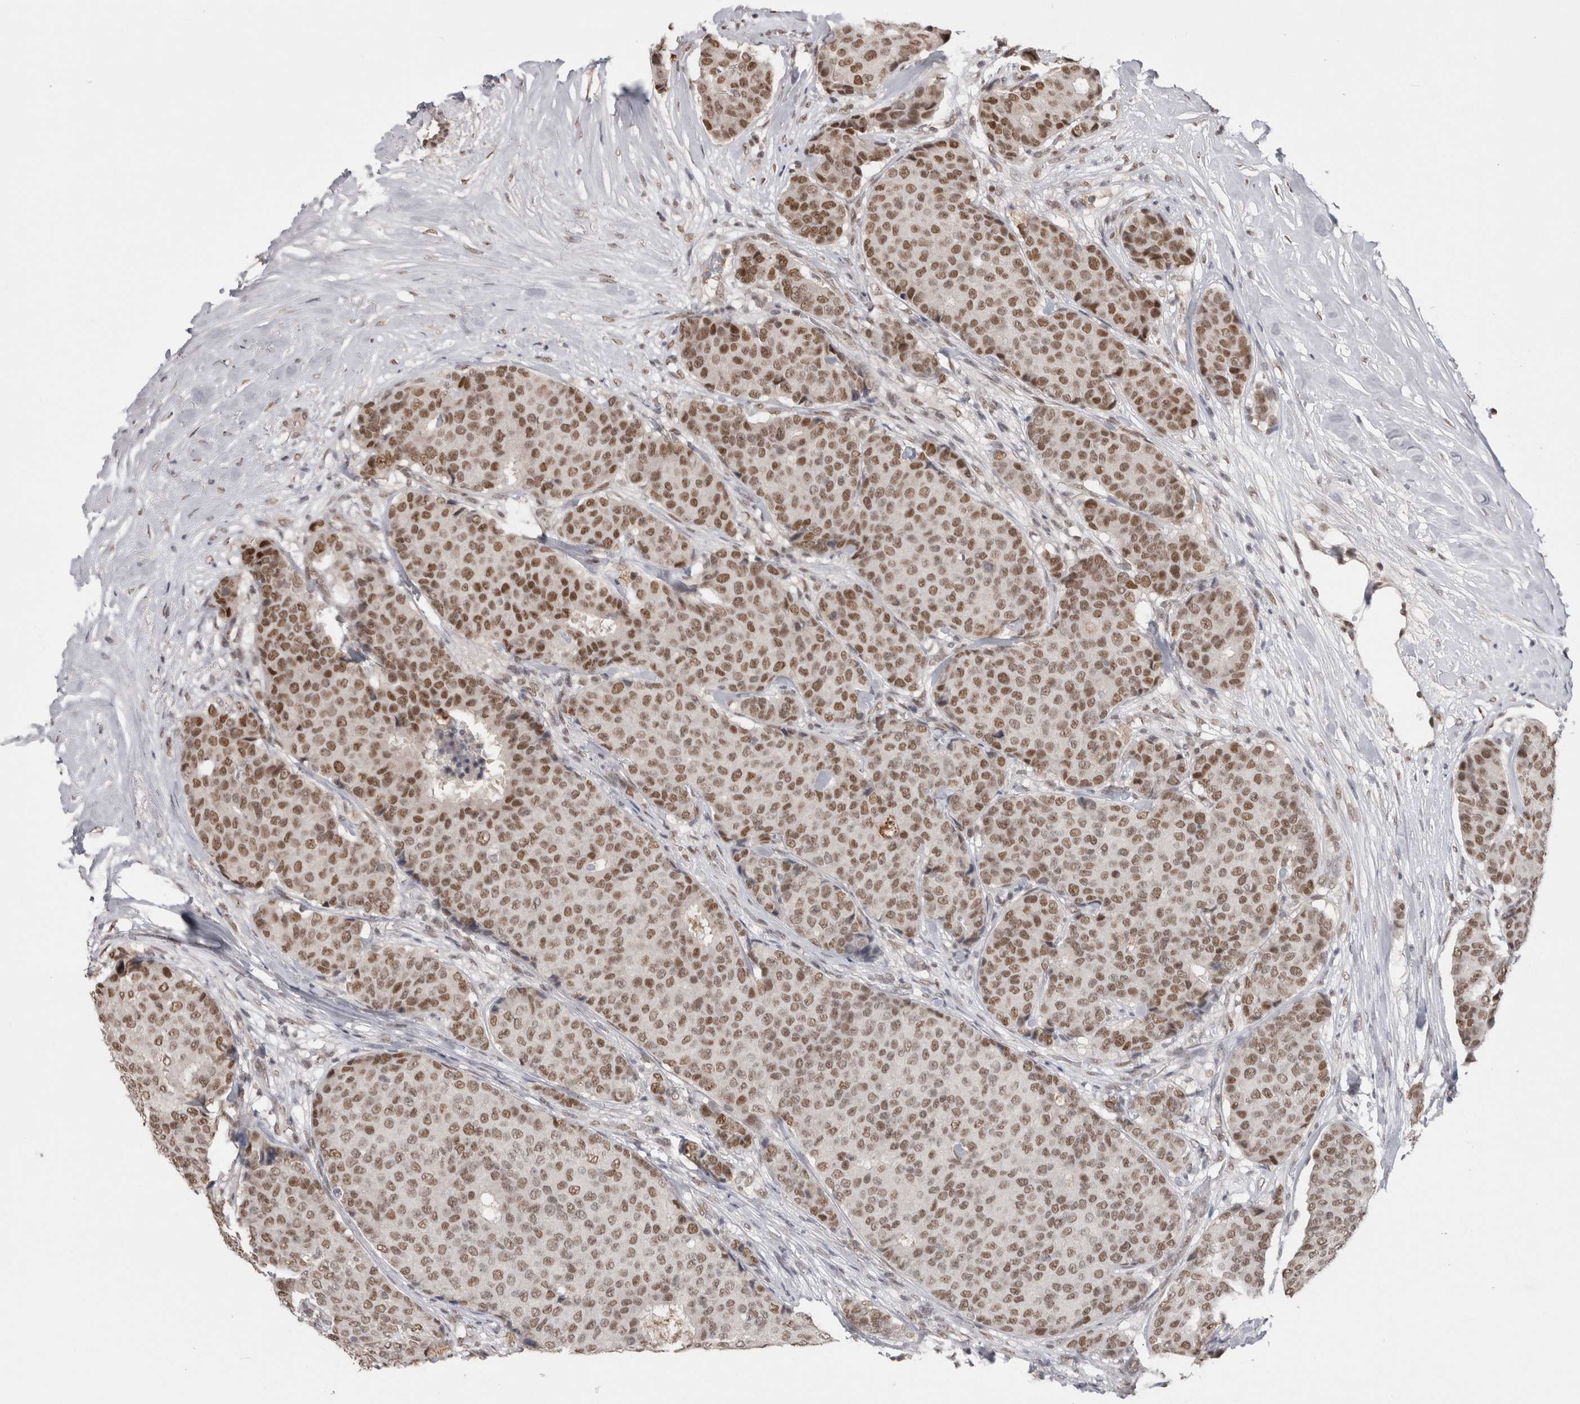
{"staining": {"intensity": "moderate", "quantity": ">75%", "location": "nuclear"}, "tissue": "breast cancer", "cell_type": "Tumor cells", "image_type": "cancer", "snomed": [{"axis": "morphology", "description": "Duct carcinoma"}, {"axis": "topography", "description": "Breast"}], "caption": "Breast infiltrating ductal carcinoma was stained to show a protein in brown. There is medium levels of moderate nuclear positivity in approximately >75% of tumor cells.", "gene": "DAXX", "patient": {"sex": "female", "age": 75}}